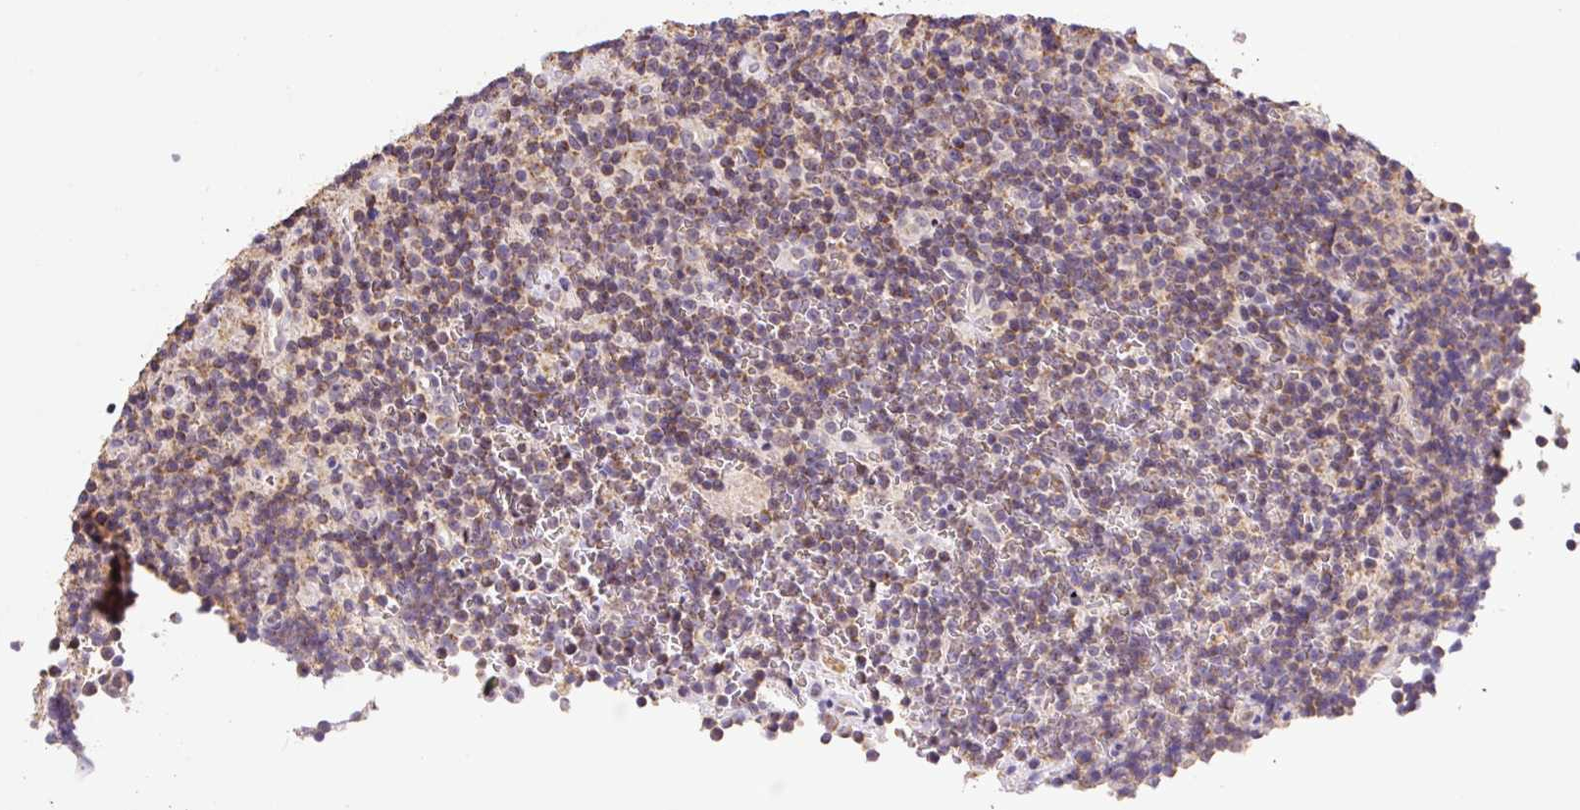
{"staining": {"intensity": "moderate", "quantity": ">75%", "location": "cytoplasmic/membranous"}, "tissue": "lymphoma", "cell_type": "Tumor cells", "image_type": "cancer", "snomed": [{"axis": "morphology", "description": "Malignant lymphoma, non-Hodgkin's type, Low grade"}, {"axis": "topography", "description": "Lymph node"}], "caption": "DAB (3,3'-diaminobenzidine) immunohistochemical staining of human malignant lymphoma, non-Hodgkin's type (low-grade) displays moderate cytoplasmic/membranous protein staining in about >75% of tumor cells.", "gene": "MFSD9", "patient": {"sex": "female", "age": 67}}